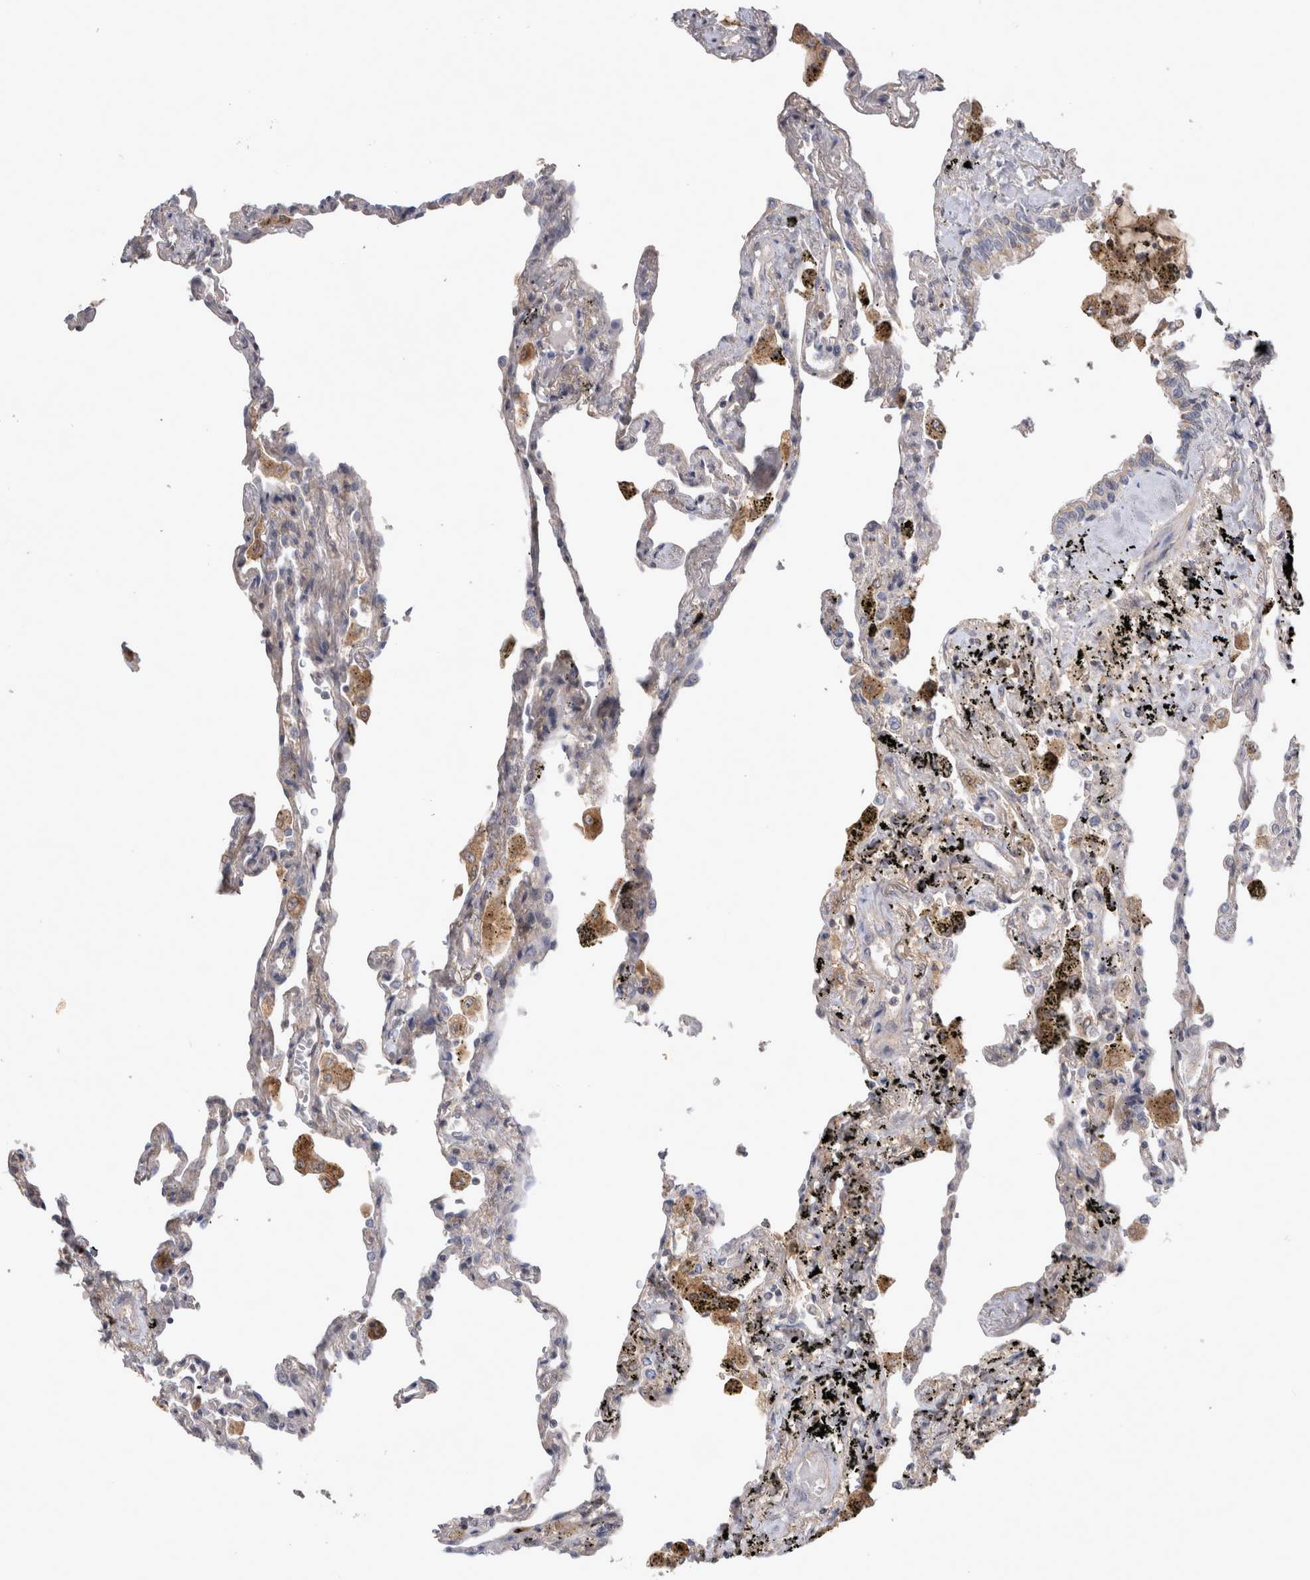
{"staining": {"intensity": "negative", "quantity": "none", "location": "none"}, "tissue": "lung", "cell_type": "Alveolar cells", "image_type": "normal", "snomed": [{"axis": "morphology", "description": "Normal tissue, NOS"}, {"axis": "topography", "description": "Lung"}], "caption": "Immunohistochemistry photomicrograph of unremarkable human lung stained for a protein (brown), which reveals no staining in alveolar cells. (DAB immunohistochemistry visualized using brightfield microscopy, high magnification).", "gene": "SRD5A3", "patient": {"sex": "male", "age": 59}}